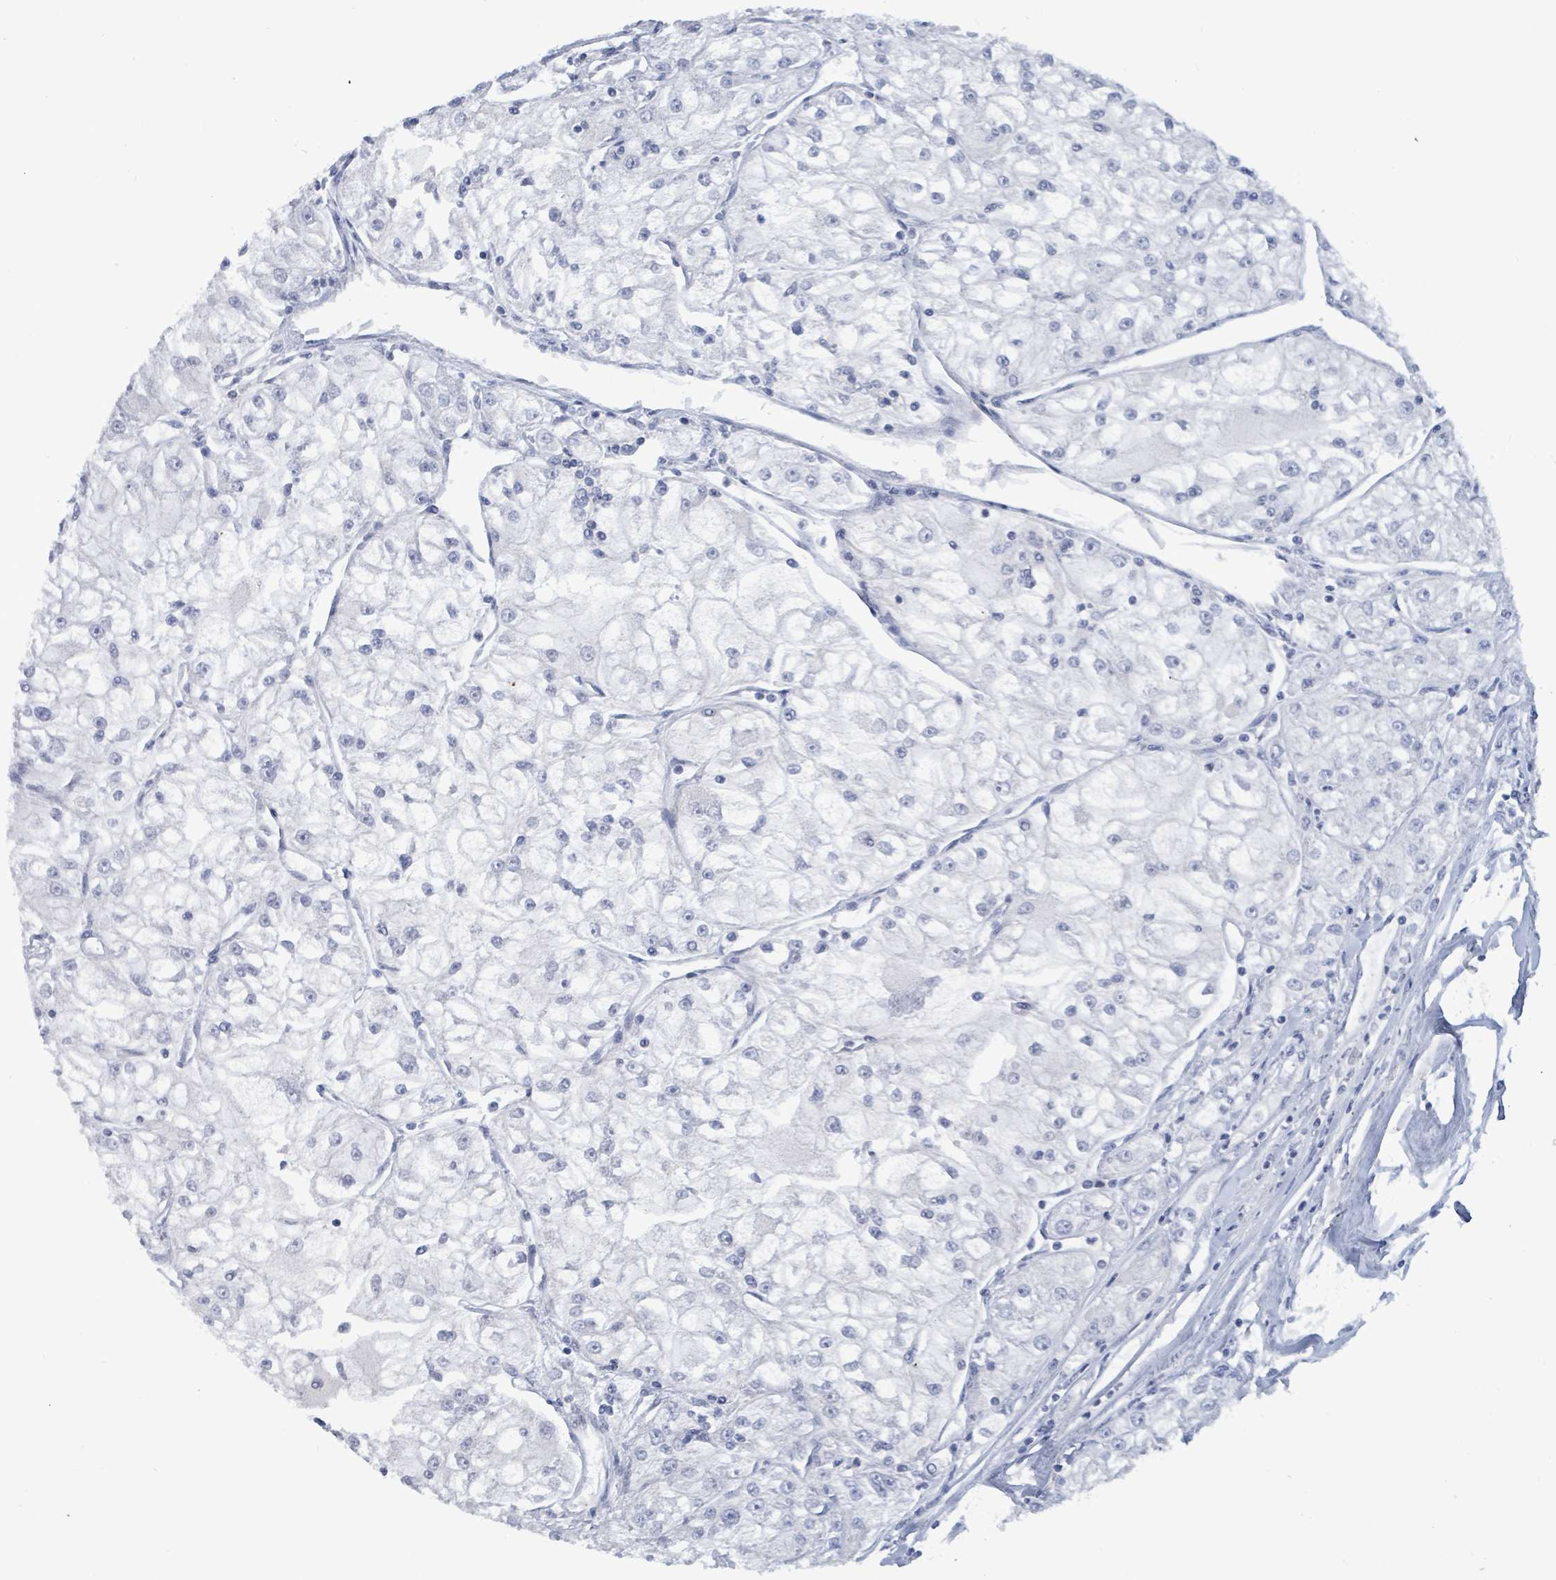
{"staining": {"intensity": "negative", "quantity": "none", "location": "none"}, "tissue": "renal cancer", "cell_type": "Tumor cells", "image_type": "cancer", "snomed": [{"axis": "morphology", "description": "Adenocarcinoma, NOS"}, {"axis": "topography", "description": "Kidney"}], "caption": "Immunohistochemistry of renal cancer (adenocarcinoma) shows no staining in tumor cells.", "gene": "NTN3", "patient": {"sex": "female", "age": 72}}